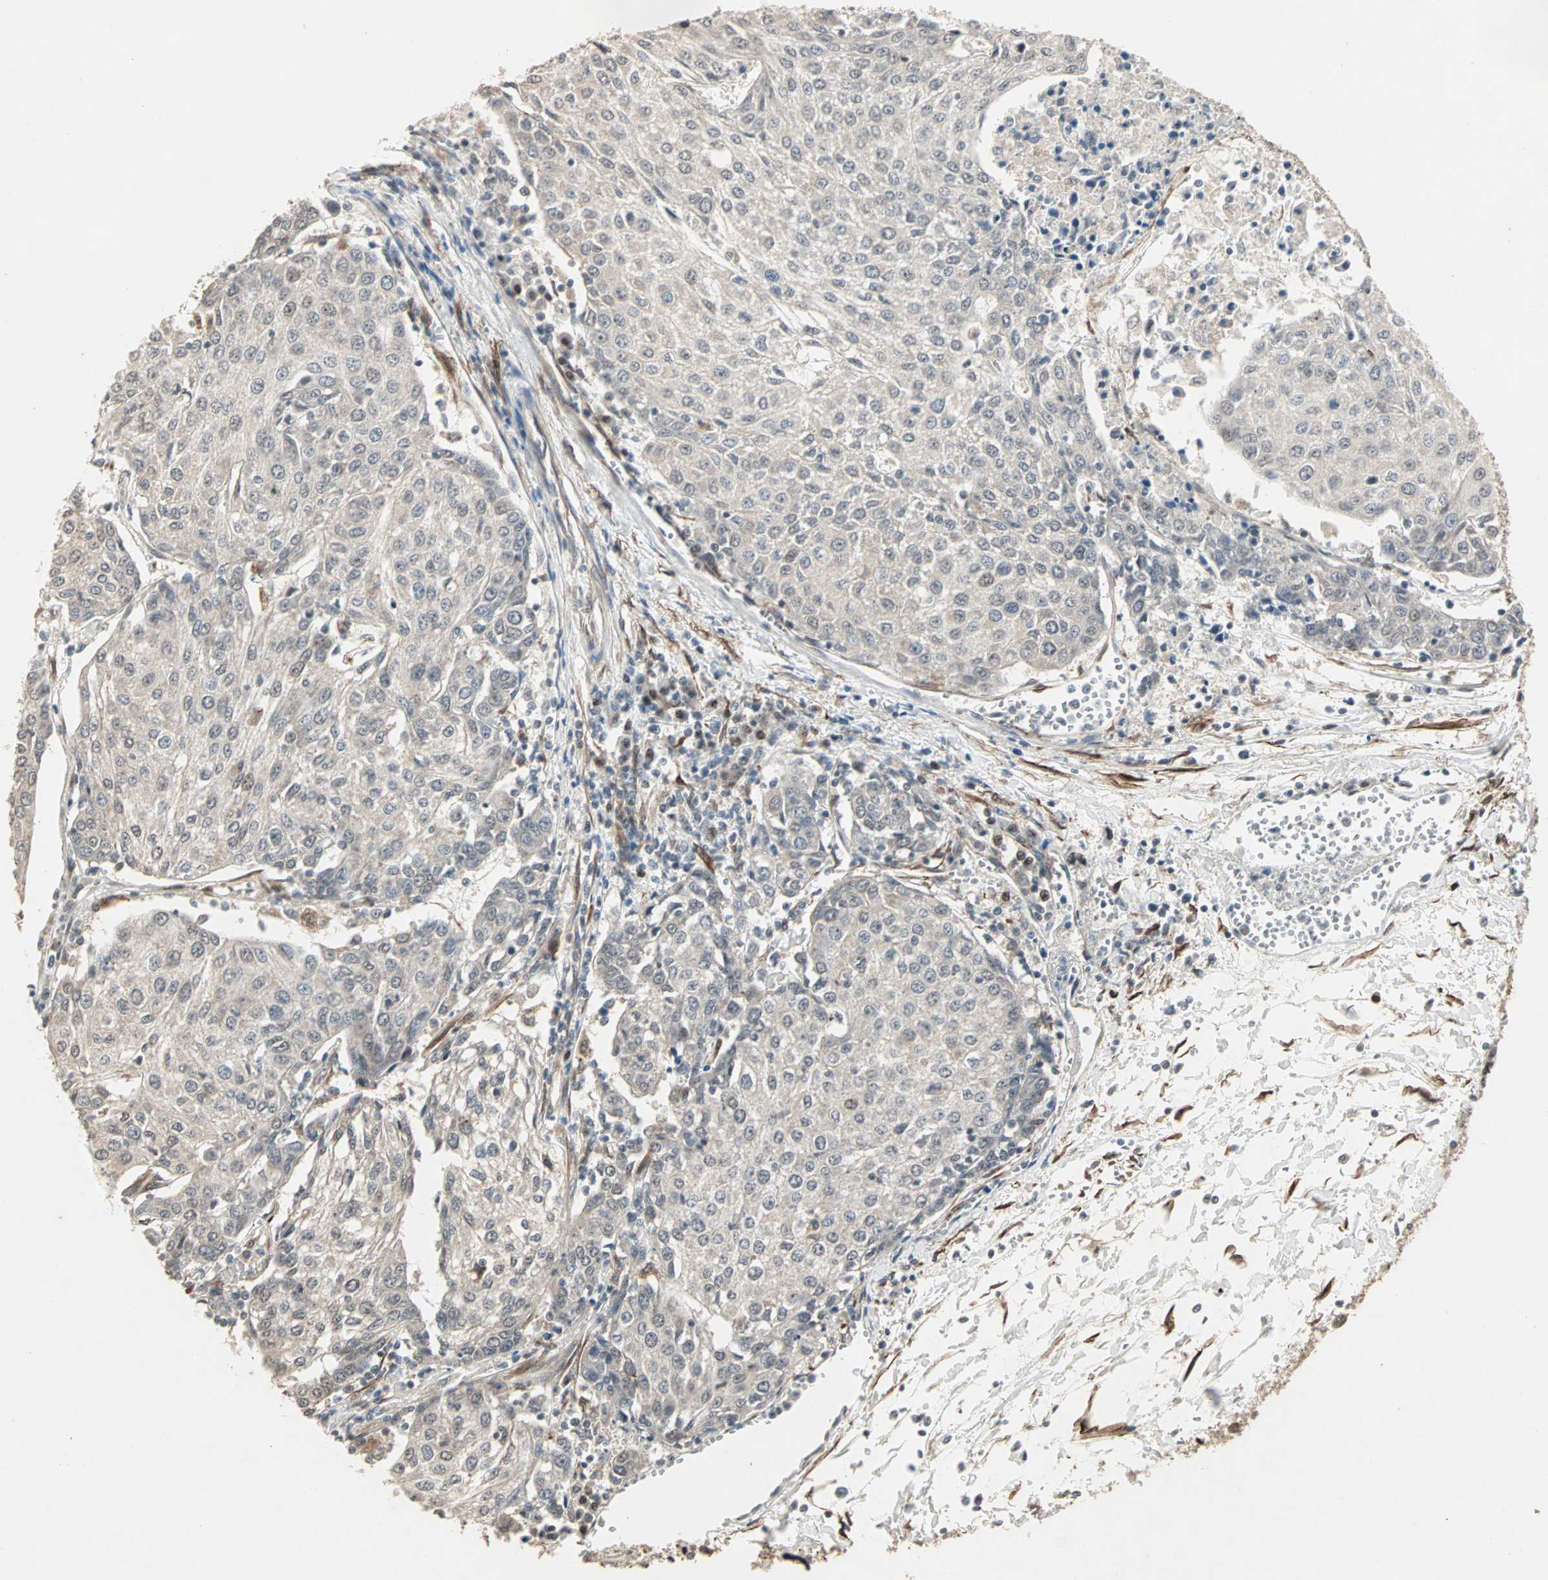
{"staining": {"intensity": "negative", "quantity": "none", "location": "none"}, "tissue": "urothelial cancer", "cell_type": "Tumor cells", "image_type": "cancer", "snomed": [{"axis": "morphology", "description": "Urothelial carcinoma, High grade"}, {"axis": "topography", "description": "Urinary bladder"}], "caption": "Tumor cells are negative for brown protein staining in urothelial carcinoma (high-grade). Brightfield microscopy of immunohistochemistry stained with DAB (3,3'-diaminobenzidine) (brown) and hematoxylin (blue), captured at high magnification.", "gene": "TRPV4", "patient": {"sex": "female", "age": 85}}